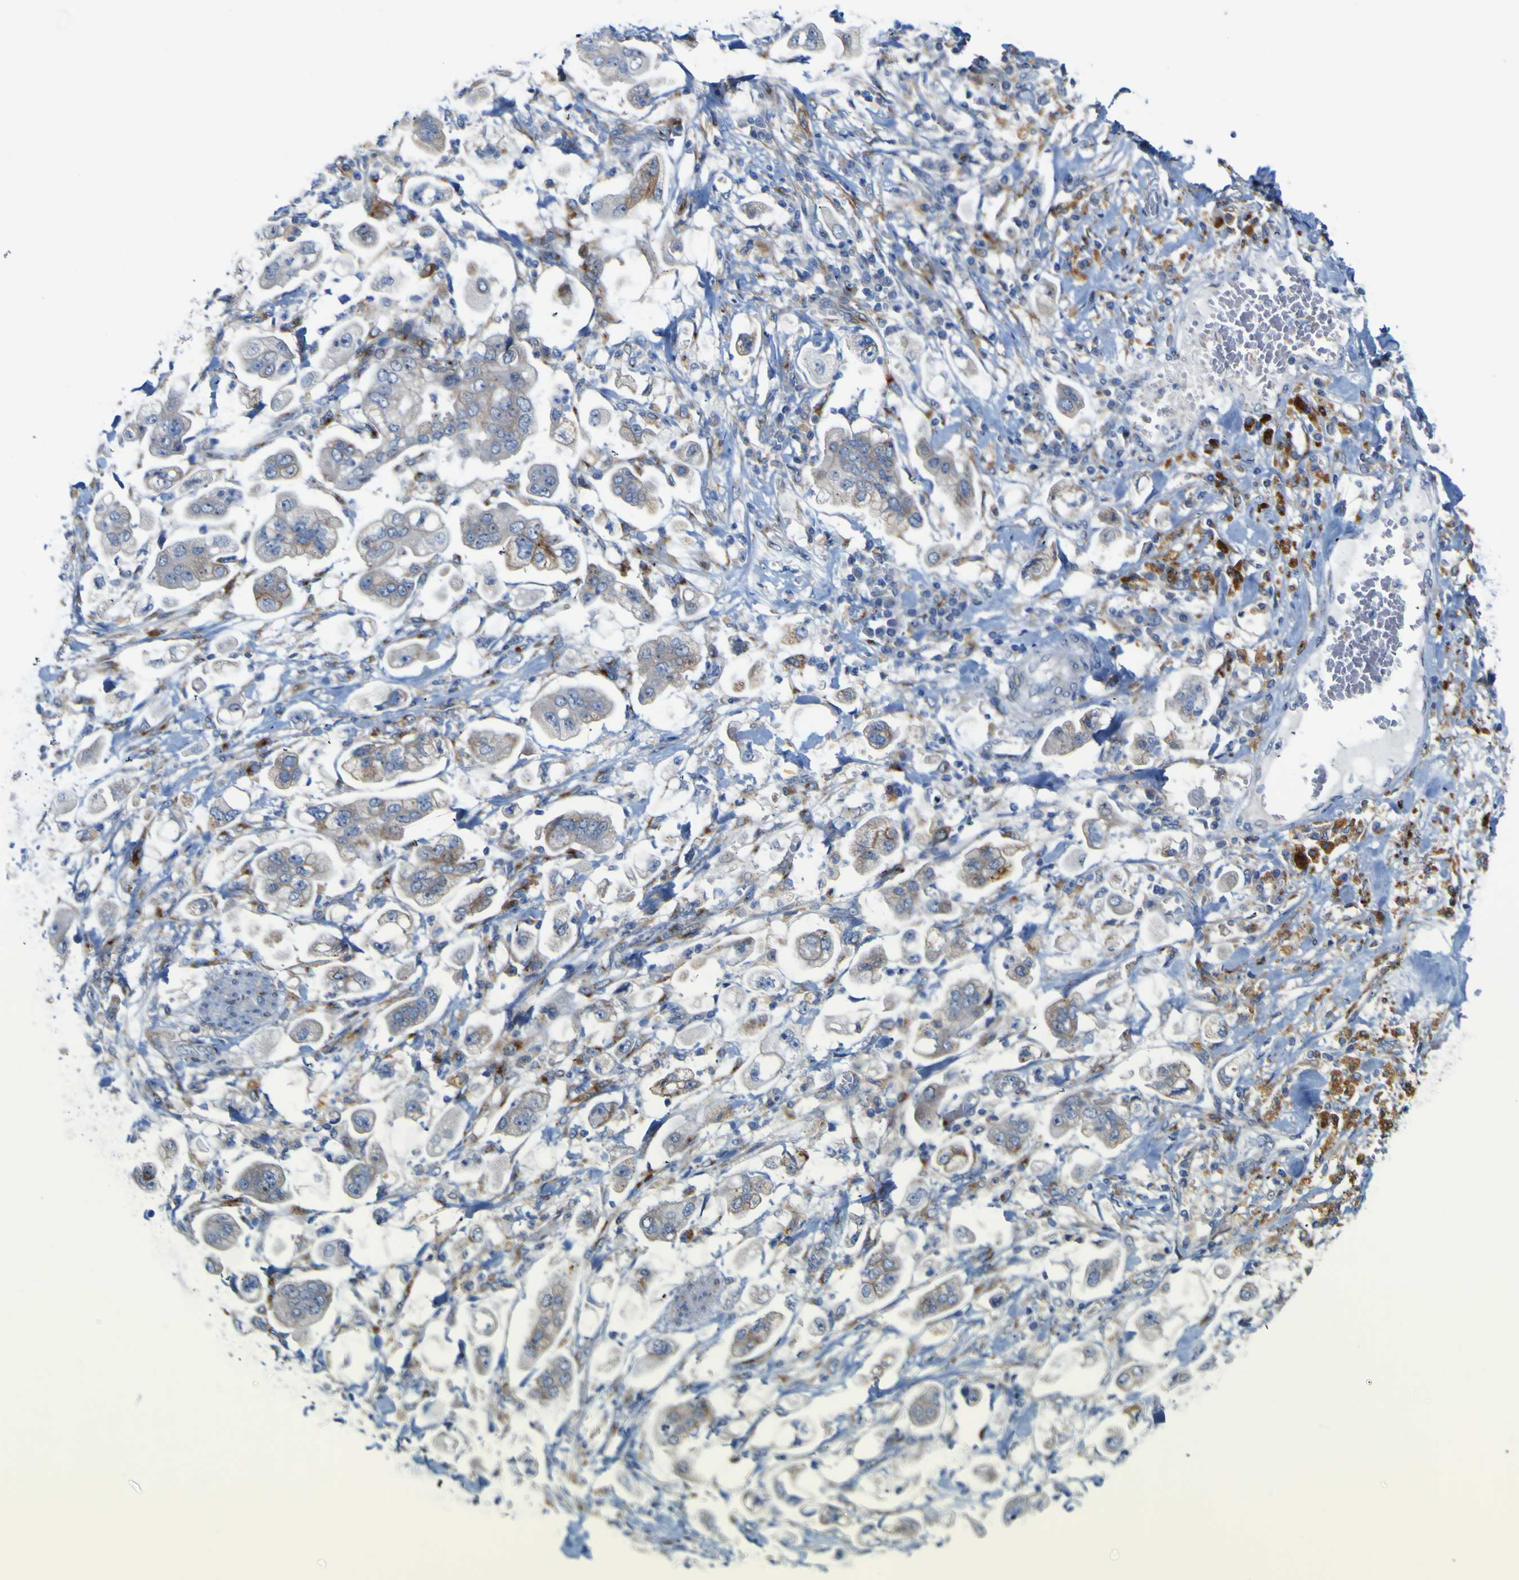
{"staining": {"intensity": "moderate", "quantity": "<25%", "location": "cytoplasmic/membranous"}, "tissue": "stomach cancer", "cell_type": "Tumor cells", "image_type": "cancer", "snomed": [{"axis": "morphology", "description": "Adenocarcinoma, NOS"}, {"axis": "topography", "description": "Stomach"}], "caption": "Immunohistochemistry (IHC) staining of stomach cancer, which reveals low levels of moderate cytoplasmic/membranous expression in about <25% of tumor cells indicating moderate cytoplasmic/membranous protein staining. The staining was performed using DAB (3,3'-diaminobenzidine) (brown) for protein detection and nuclei were counterstained in hematoxylin (blue).", "gene": "PTPRF", "patient": {"sex": "male", "age": 62}}